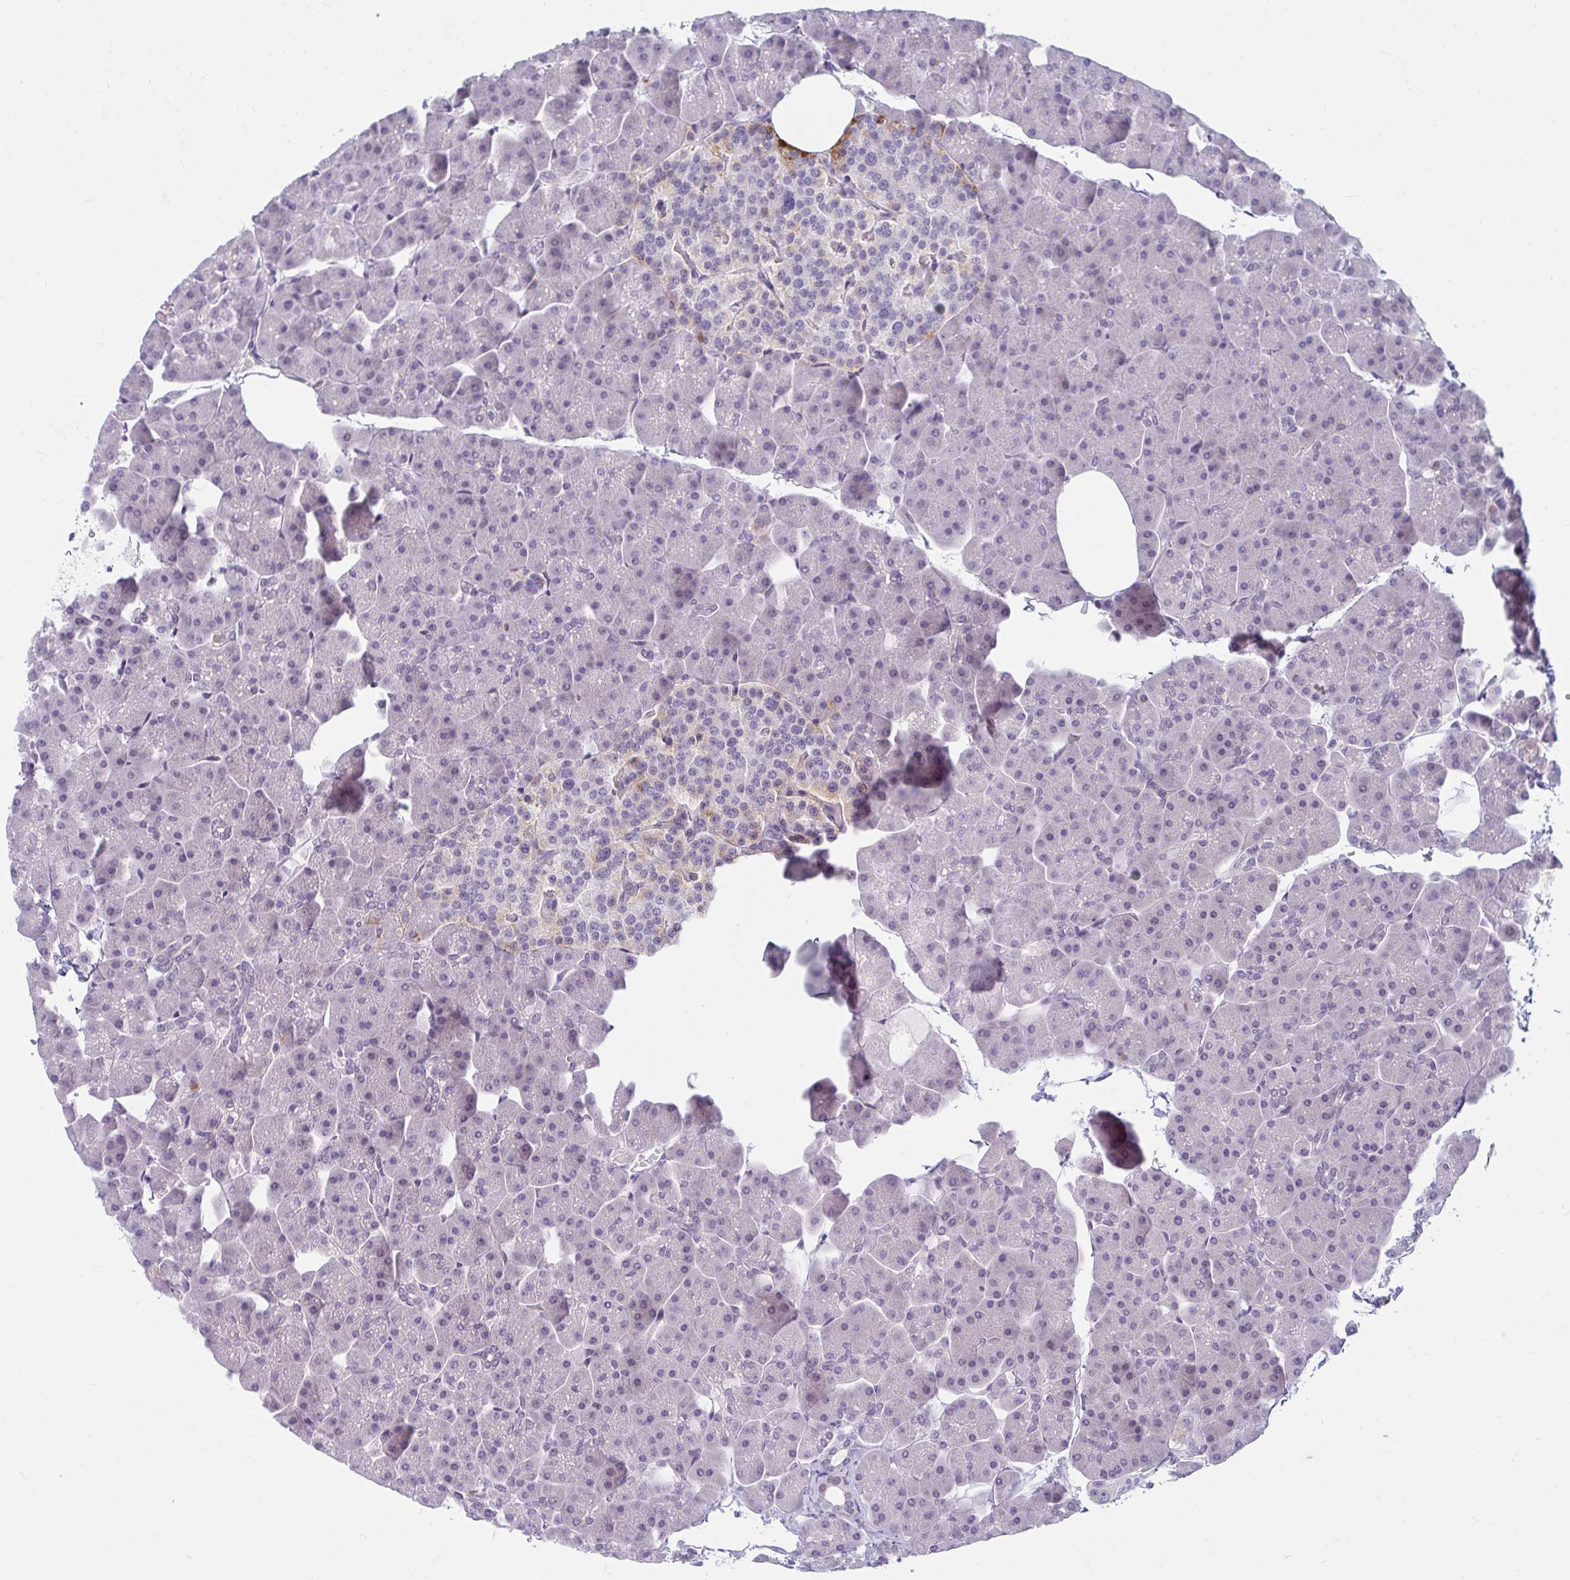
{"staining": {"intensity": "negative", "quantity": "none", "location": "none"}, "tissue": "pancreas", "cell_type": "Exocrine glandular cells", "image_type": "normal", "snomed": [{"axis": "morphology", "description": "Normal tissue, NOS"}, {"axis": "topography", "description": "Pancreas"}], "caption": "This is an immunohistochemistry micrograph of normal pancreas. There is no positivity in exocrine glandular cells.", "gene": "FAM153A", "patient": {"sex": "male", "age": 35}}